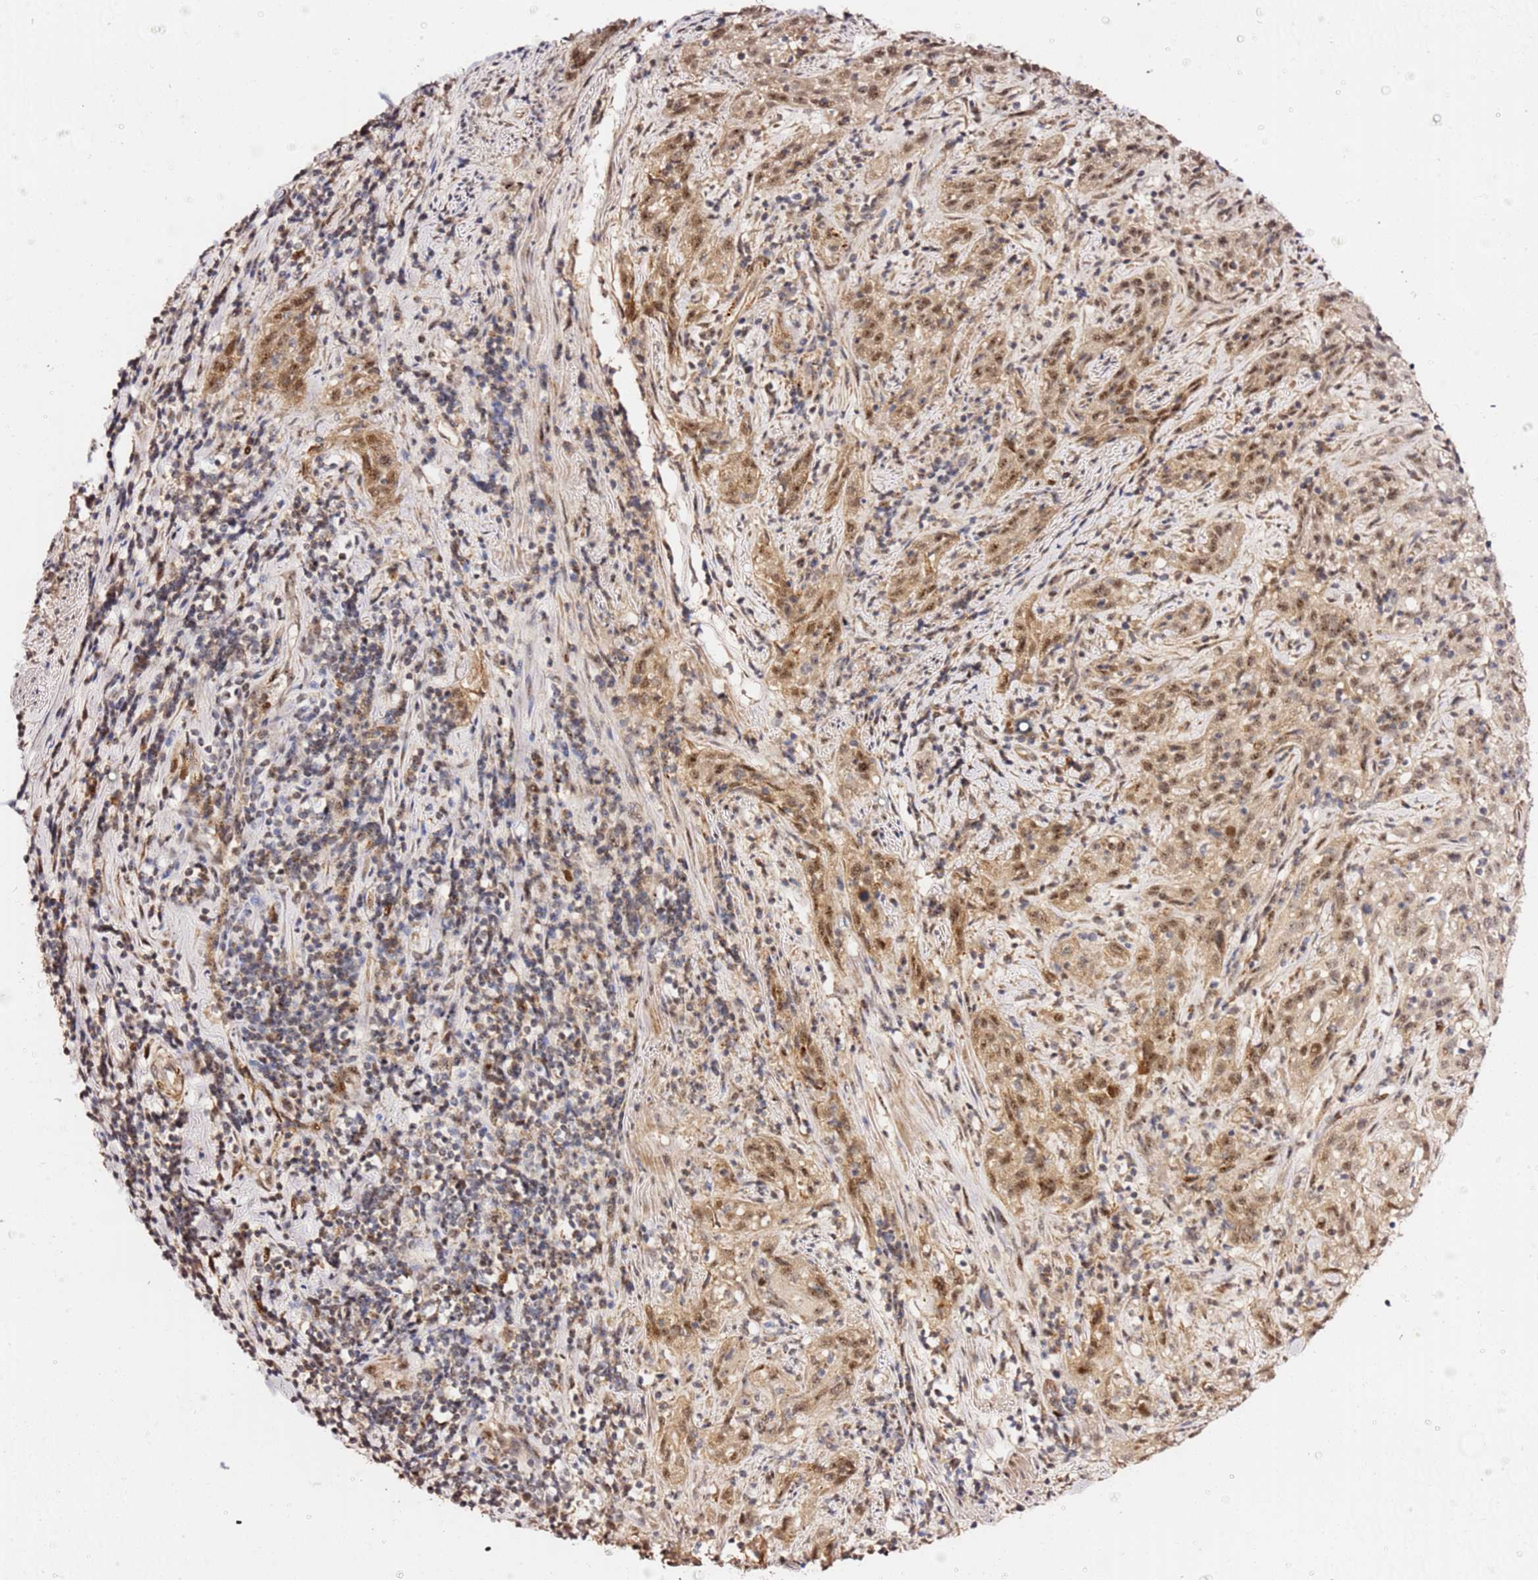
{"staining": {"intensity": "moderate", "quantity": "25%-75%", "location": "cytoplasmic/membranous,nuclear"}, "tissue": "cervical cancer", "cell_type": "Tumor cells", "image_type": "cancer", "snomed": [{"axis": "morphology", "description": "Squamous cell carcinoma, NOS"}, {"axis": "topography", "description": "Cervix"}], "caption": "IHC of human cervical cancer (squamous cell carcinoma) shows medium levels of moderate cytoplasmic/membranous and nuclear staining in about 25%-75% of tumor cells. The staining was performed using DAB (3,3'-diaminobenzidine) to visualize the protein expression in brown, while the nuclei were stained in blue with hematoxylin (Magnification: 20x).", "gene": "KIF25", "patient": {"sex": "female", "age": 57}}